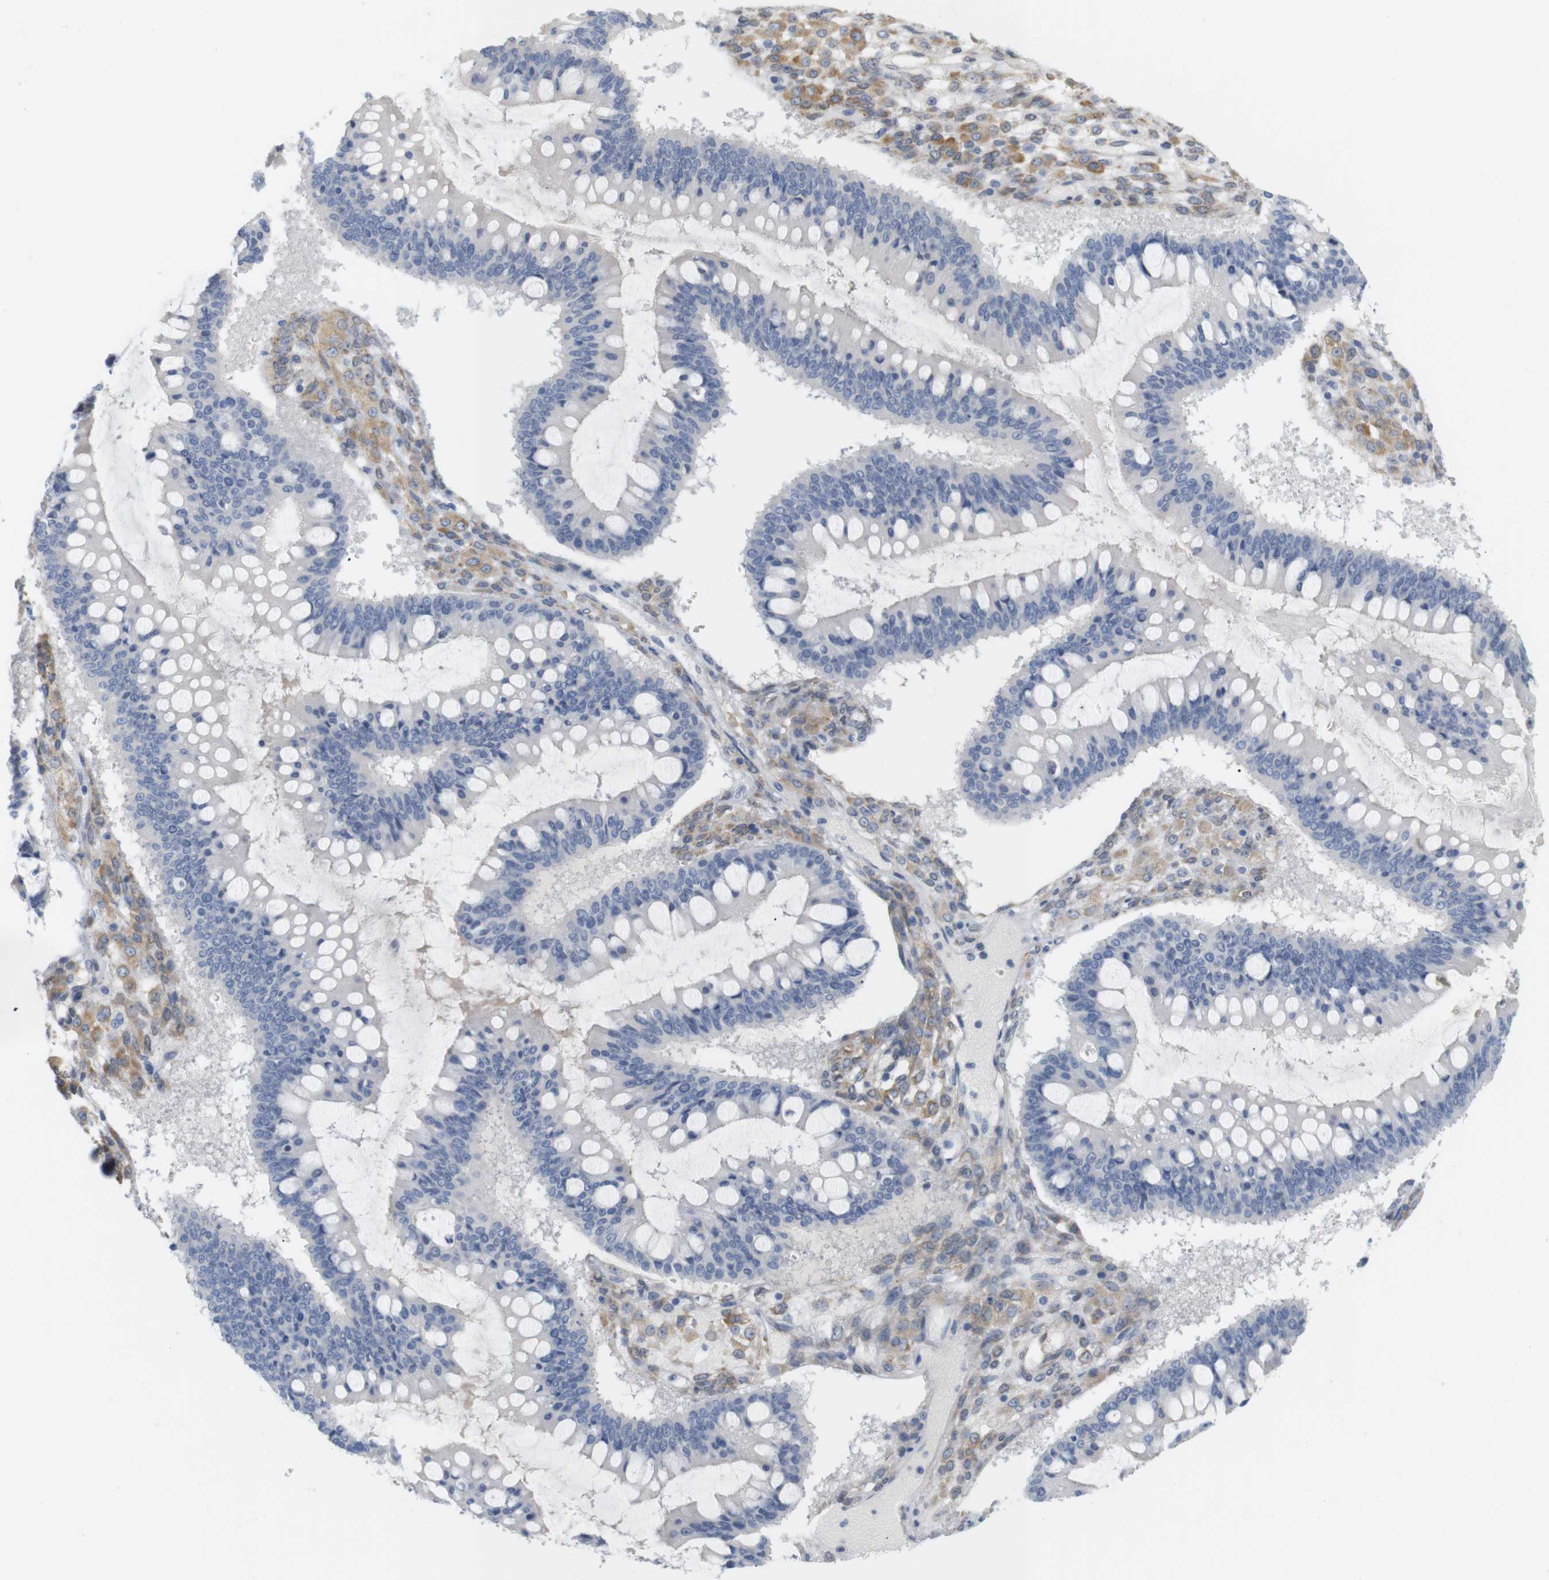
{"staining": {"intensity": "negative", "quantity": "none", "location": "none"}, "tissue": "ovarian cancer", "cell_type": "Tumor cells", "image_type": "cancer", "snomed": [{"axis": "morphology", "description": "Cystadenocarcinoma, mucinous, NOS"}, {"axis": "topography", "description": "Ovary"}], "caption": "Immunohistochemistry of human mucinous cystadenocarcinoma (ovarian) shows no expression in tumor cells.", "gene": "ITPR1", "patient": {"sex": "female", "age": 73}}